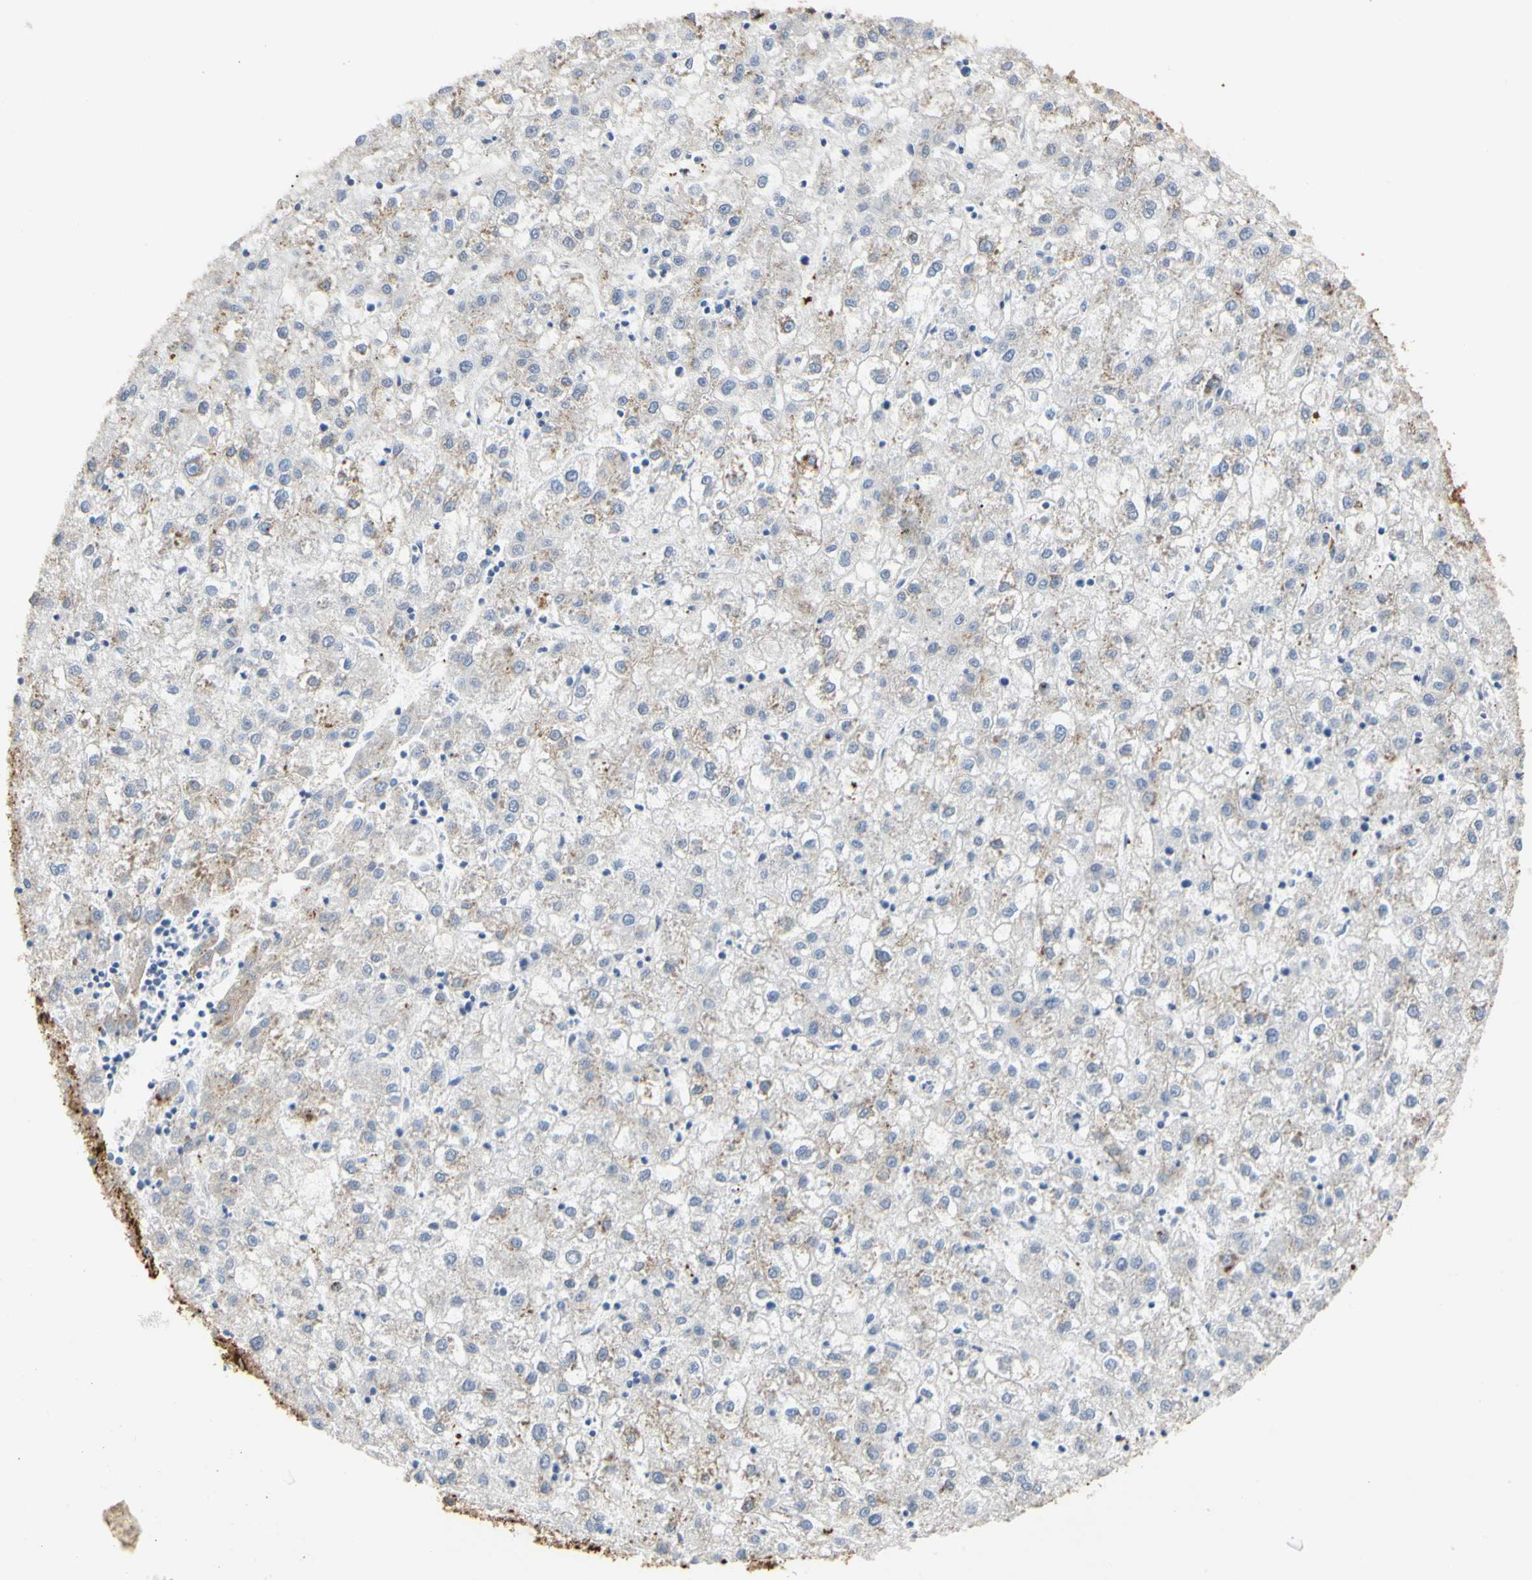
{"staining": {"intensity": "moderate", "quantity": "<25%", "location": "cytoplasmic/membranous"}, "tissue": "liver cancer", "cell_type": "Tumor cells", "image_type": "cancer", "snomed": [{"axis": "morphology", "description": "Carcinoma, Hepatocellular, NOS"}, {"axis": "topography", "description": "Liver"}], "caption": "This is an image of immunohistochemistry staining of liver hepatocellular carcinoma, which shows moderate positivity in the cytoplasmic/membranous of tumor cells.", "gene": "FGB", "patient": {"sex": "male", "age": 72}}